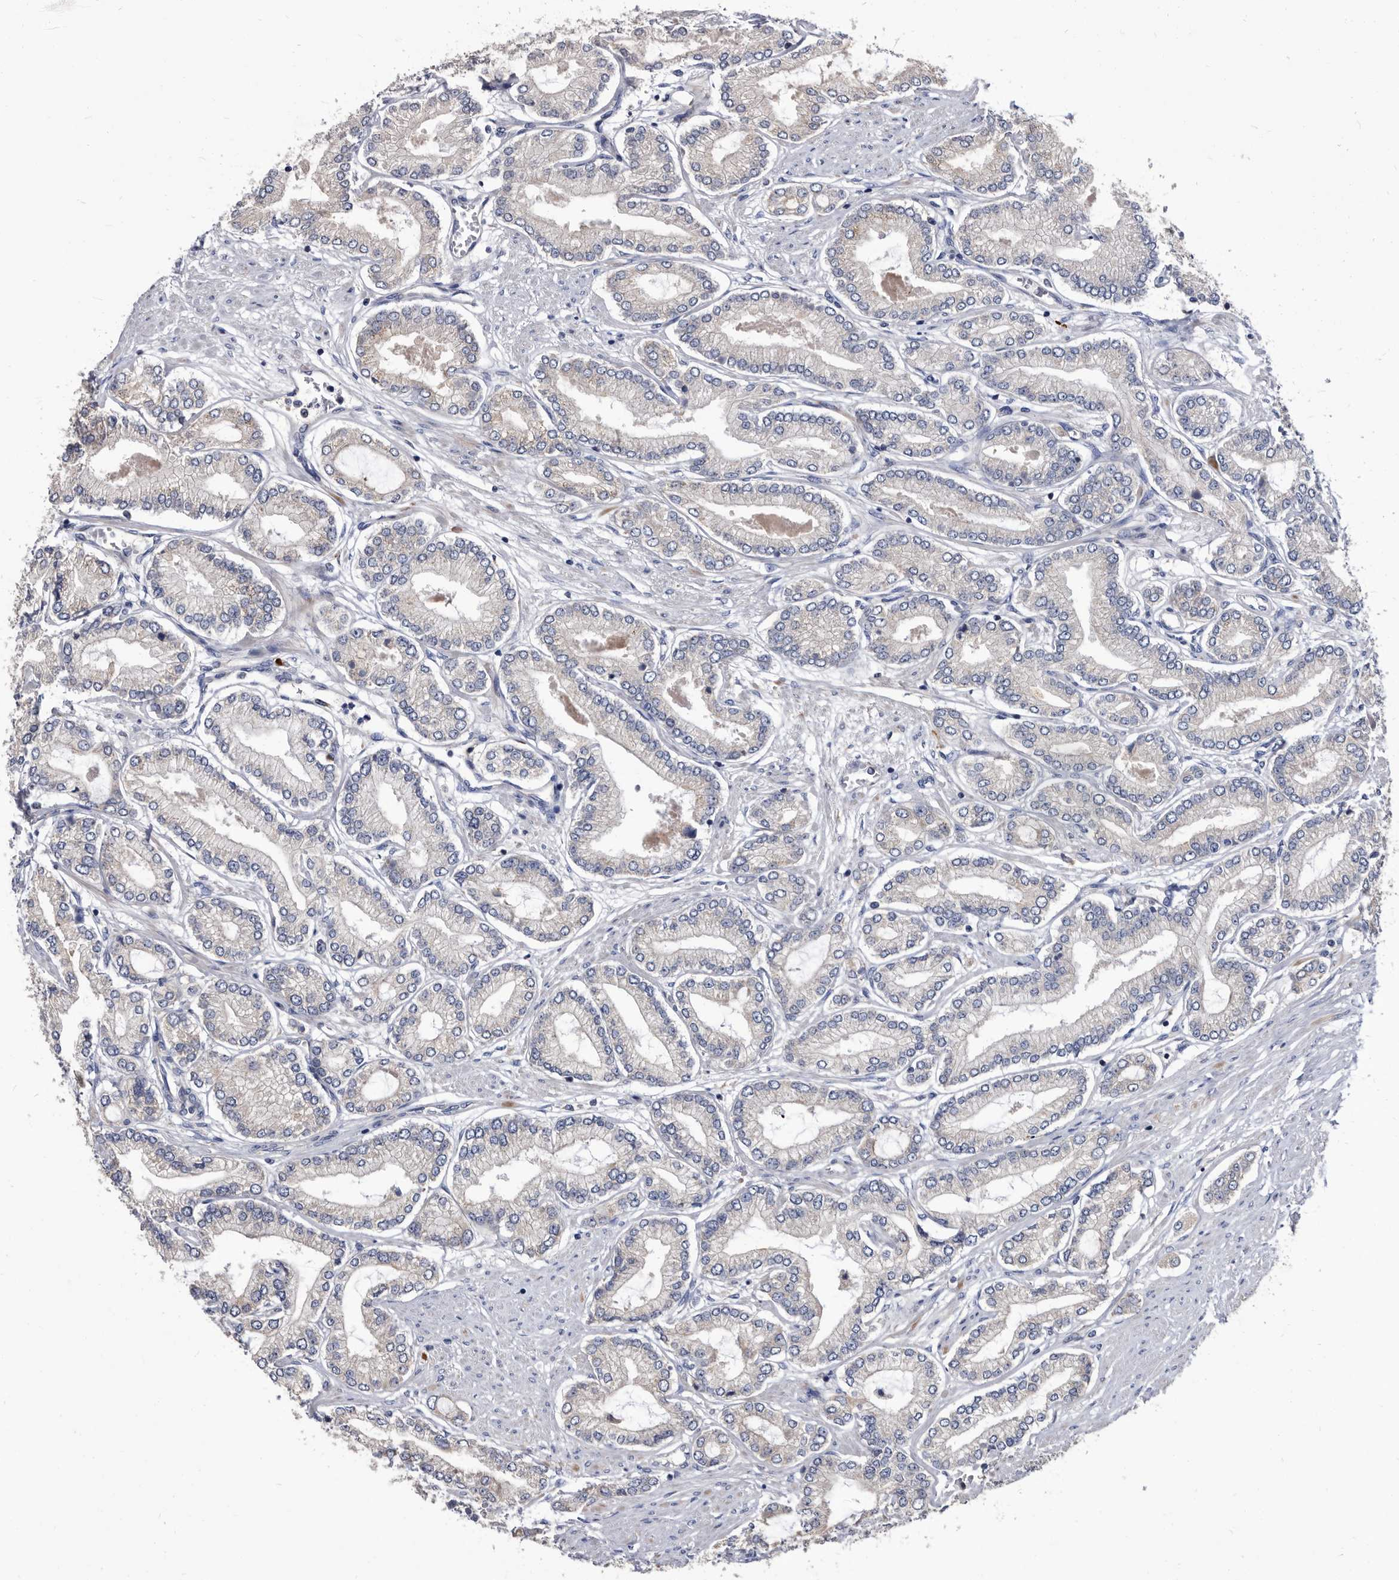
{"staining": {"intensity": "weak", "quantity": "<25%", "location": "cytoplasmic/membranous"}, "tissue": "prostate cancer", "cell_type": "Tumor cells", "image_type": "cancer", "snomed": [{"axis": "morphology", "description": "Adenocarcinoma, Low grade"}, {"axis": "topography", "description": "Prostate"}], "caption": "Tumor cells show no significant protein positivity in prostate cancer.", "gene": "DTNBP1", "patient": {"sex": "male", "age": 63}}